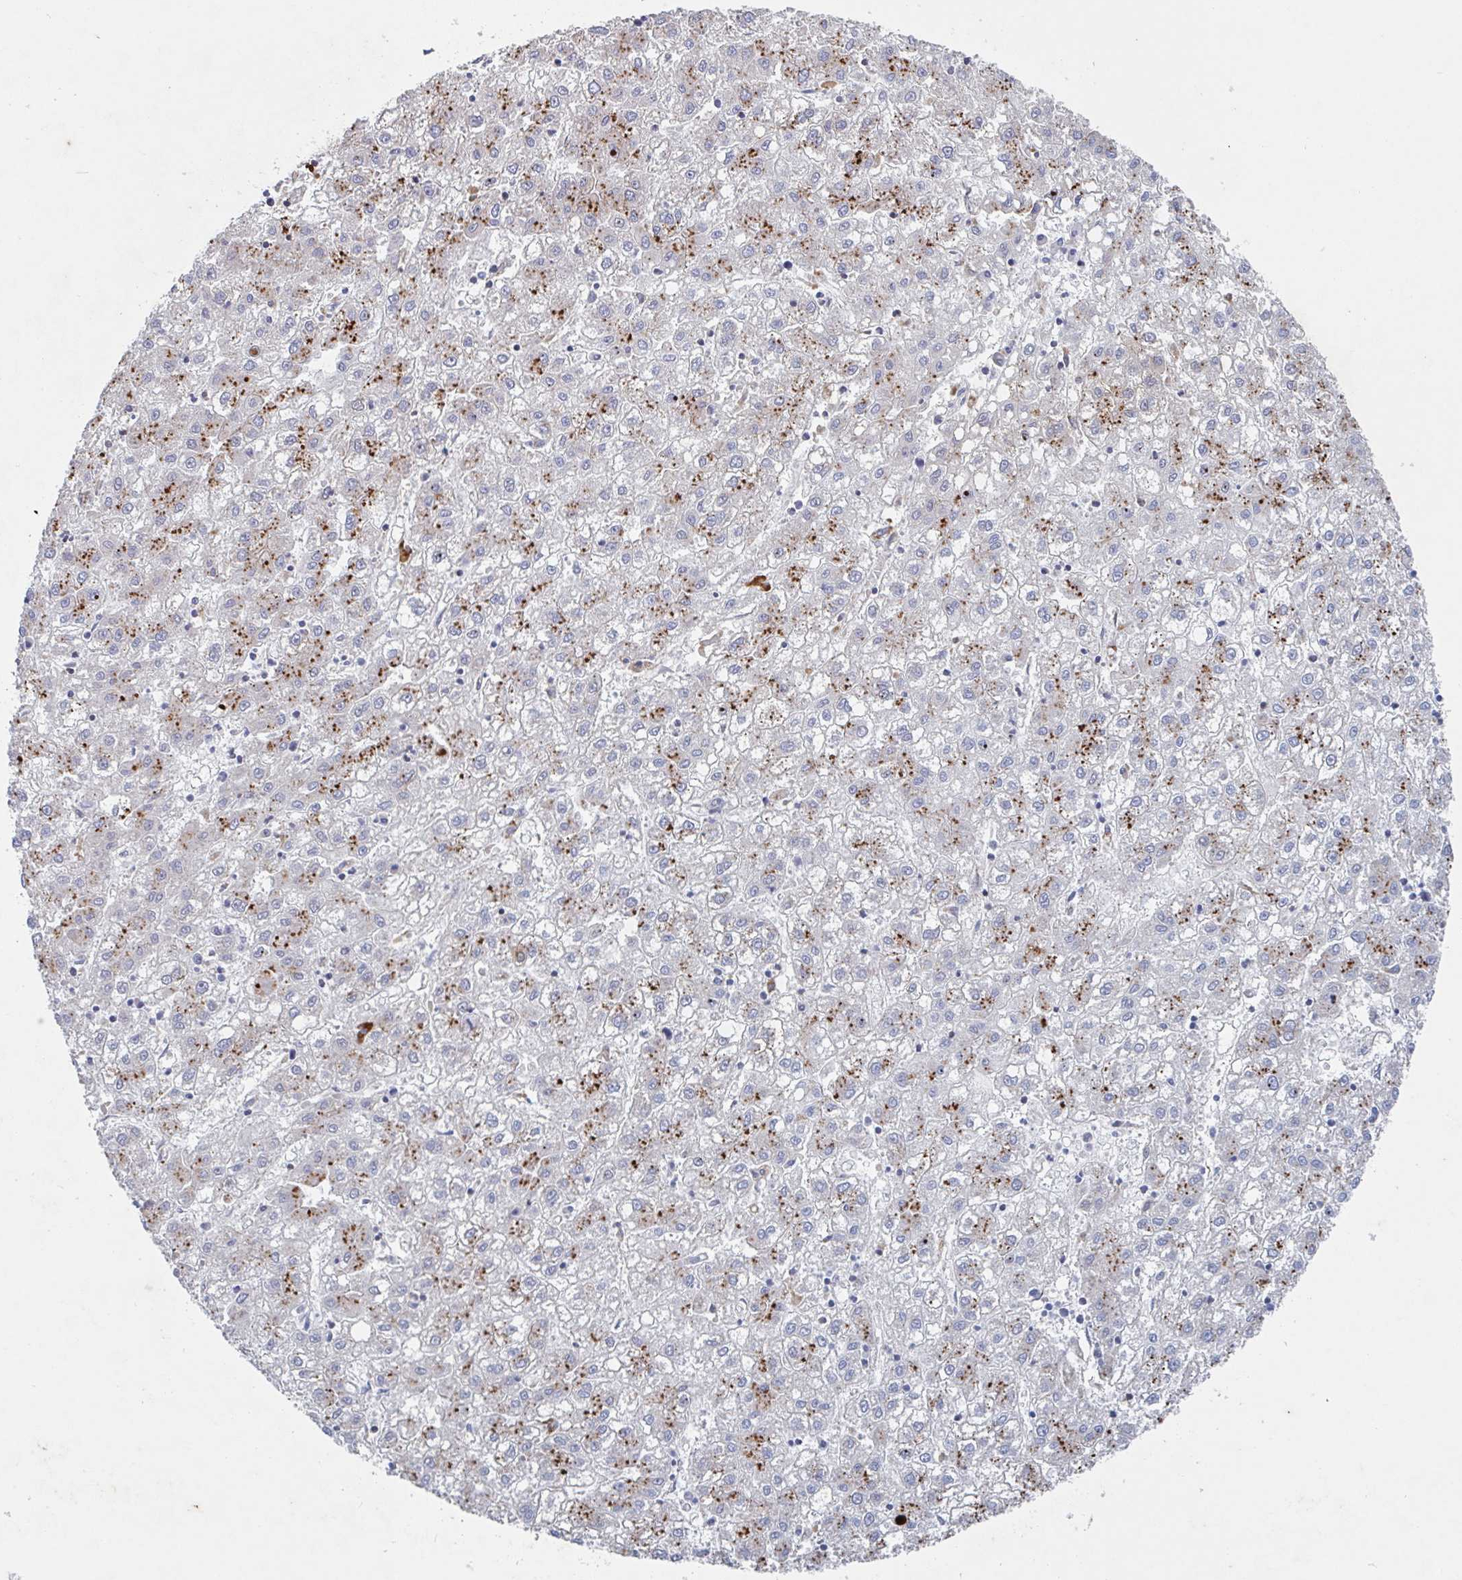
{"staining": {"intensity": "moderate", "quantity": ">75%", "location": "cytoplasmic/membranous"}, "tissue": "liver cancer", "cell_type": "Tumor cells", "image_type": "cancer", "snomed": [{"axis": "morphology", "description": "Carcinoma, Hepatocellular, NOS"}, {"axis": "topography", "description": "Liver"}], "caption": "An image showing moderate cytoplasmic/membranous expression in about >75% of tumor cells in hepatocellular carcinoma (liver), as visualized by brown immunohistochemical staining.", "gene": "MANBA", "patient": {"sex": "male", "age": 72}}